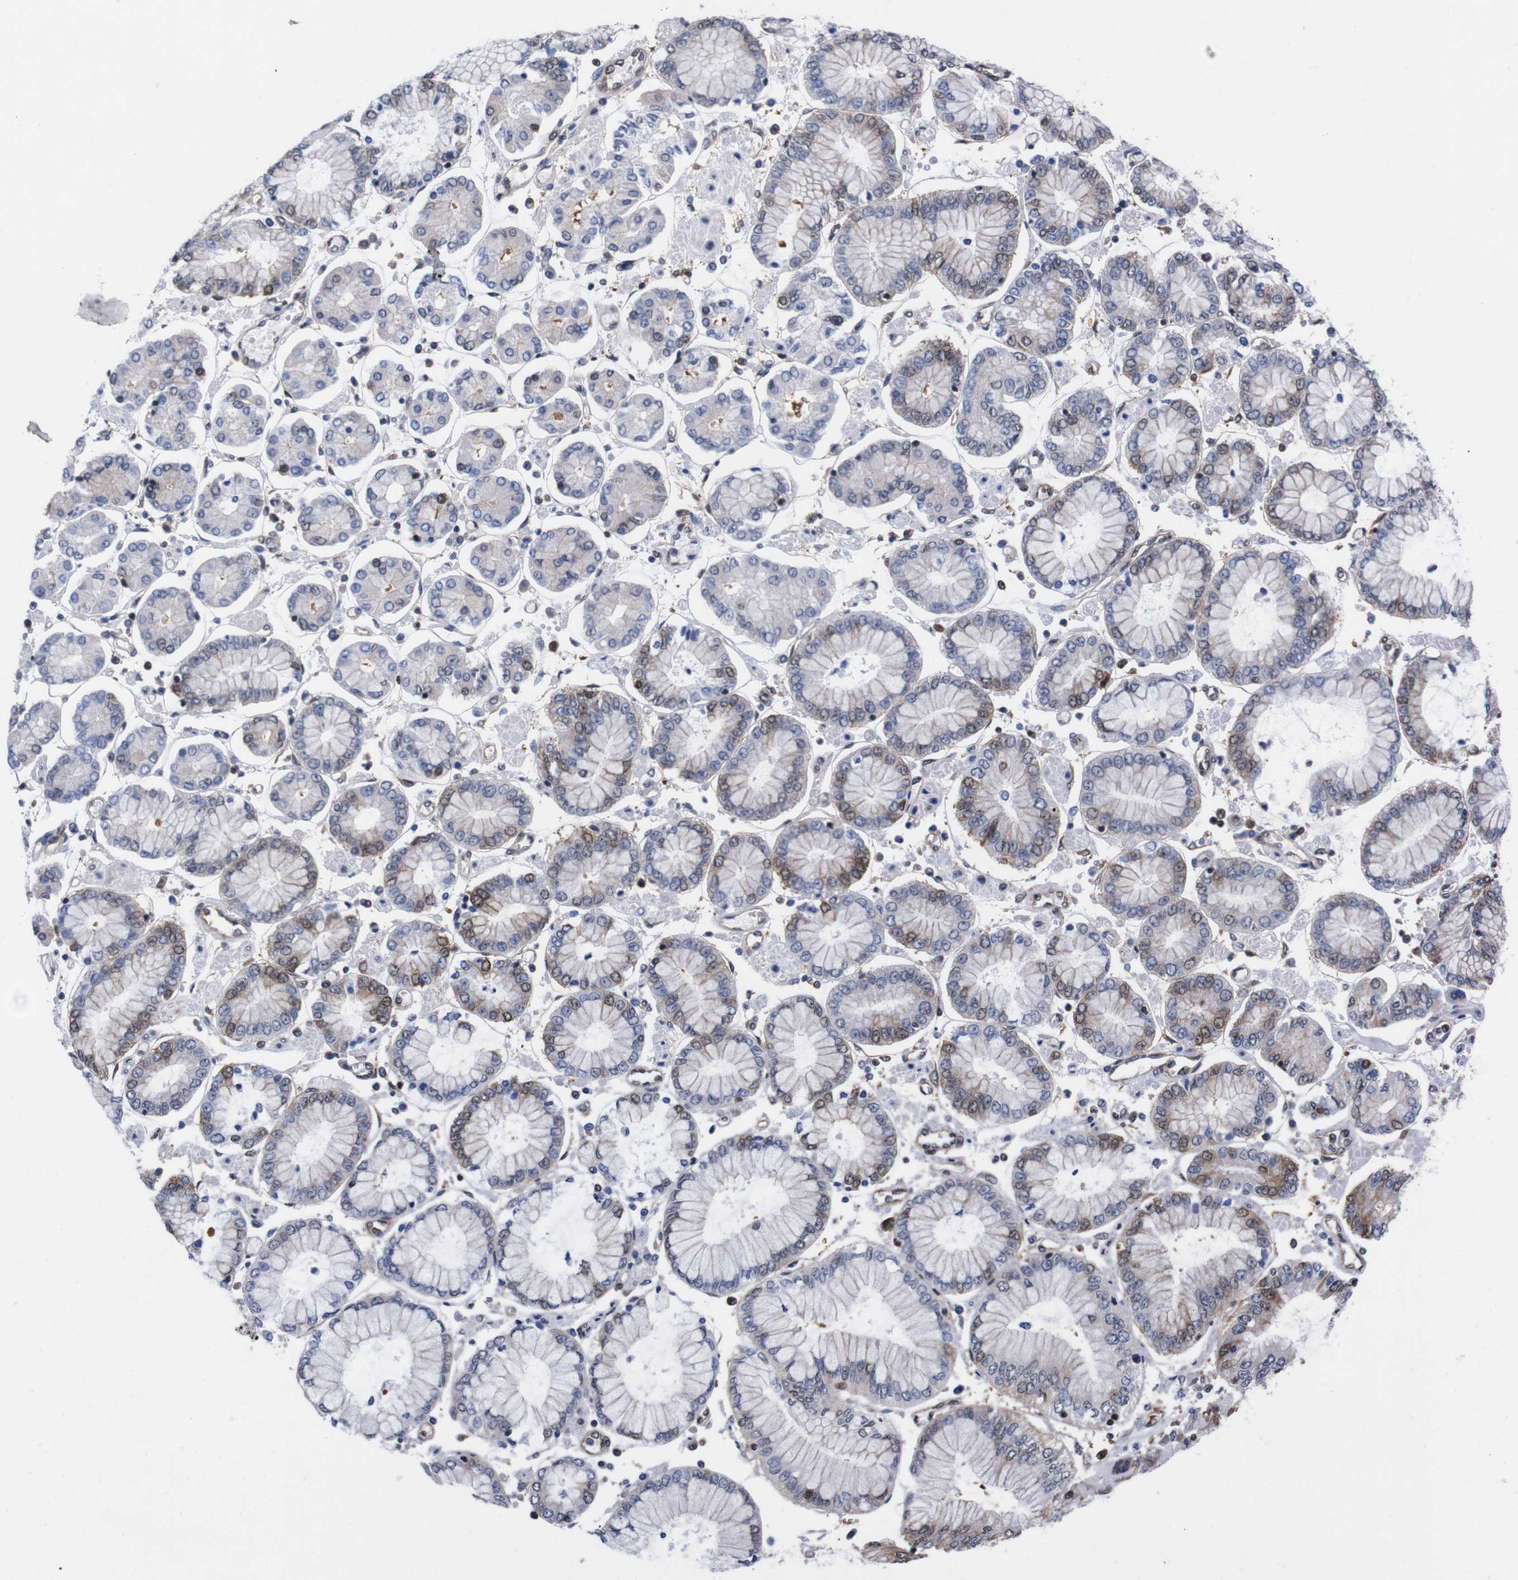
{"staining": {"intensity": "moderate", "quantity": "<25%", "location": "cytoplasmic/membranous,nuclear"}, "tissue": "stomach cancer", "cell_type": "Tumor cells", "image_type": "cancer", "snomed": [{"axis": "morphology", "description": "Adenocarcinoma, NOS"}, {"axis": "topography", "description": "Stomach"}], "caption": "Approximately <25% of tumor cells in human adenocarcinoma (stomach) display moderate cytoplasmic/membranous and nuclear protein positivity as visualized by brown immunohistochemical staining.", "gene": "UBQLN2", "patient": {"sex": "male", "age": 76}}